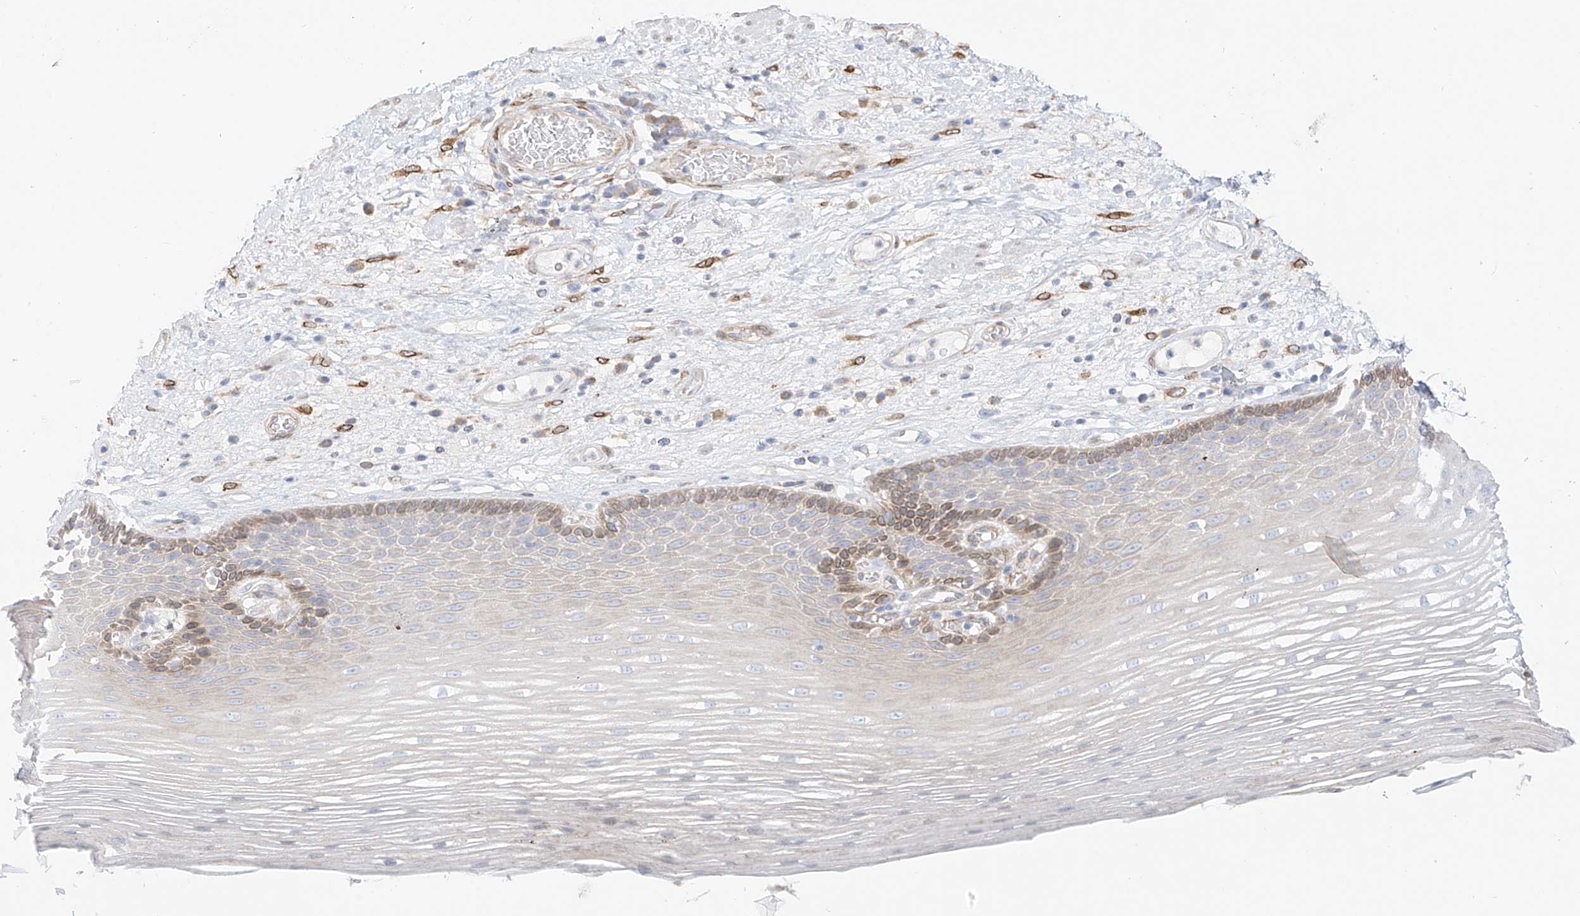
{"staining": {"intensity": "moderate", "quantity": "<25%", "location": "cytoplasmic/membranous"}, "tissue": "esophagus", "cell_type": "Squamous epithelial cells", "image_type": "normal", "snomed": [{"axis": "morphology", "description": "Normal tissue, NOS"}, {"axis": "topography", "description": "Esophagus"}], "caption": "Protein staining of unremarkable esophagus exhibits moderate cytoplasmic/membranous positivity in approximately <25% of squamous epithelial cells.", "gene": "PCYOX1", "patient": {"sex": "male", "age": 62}}